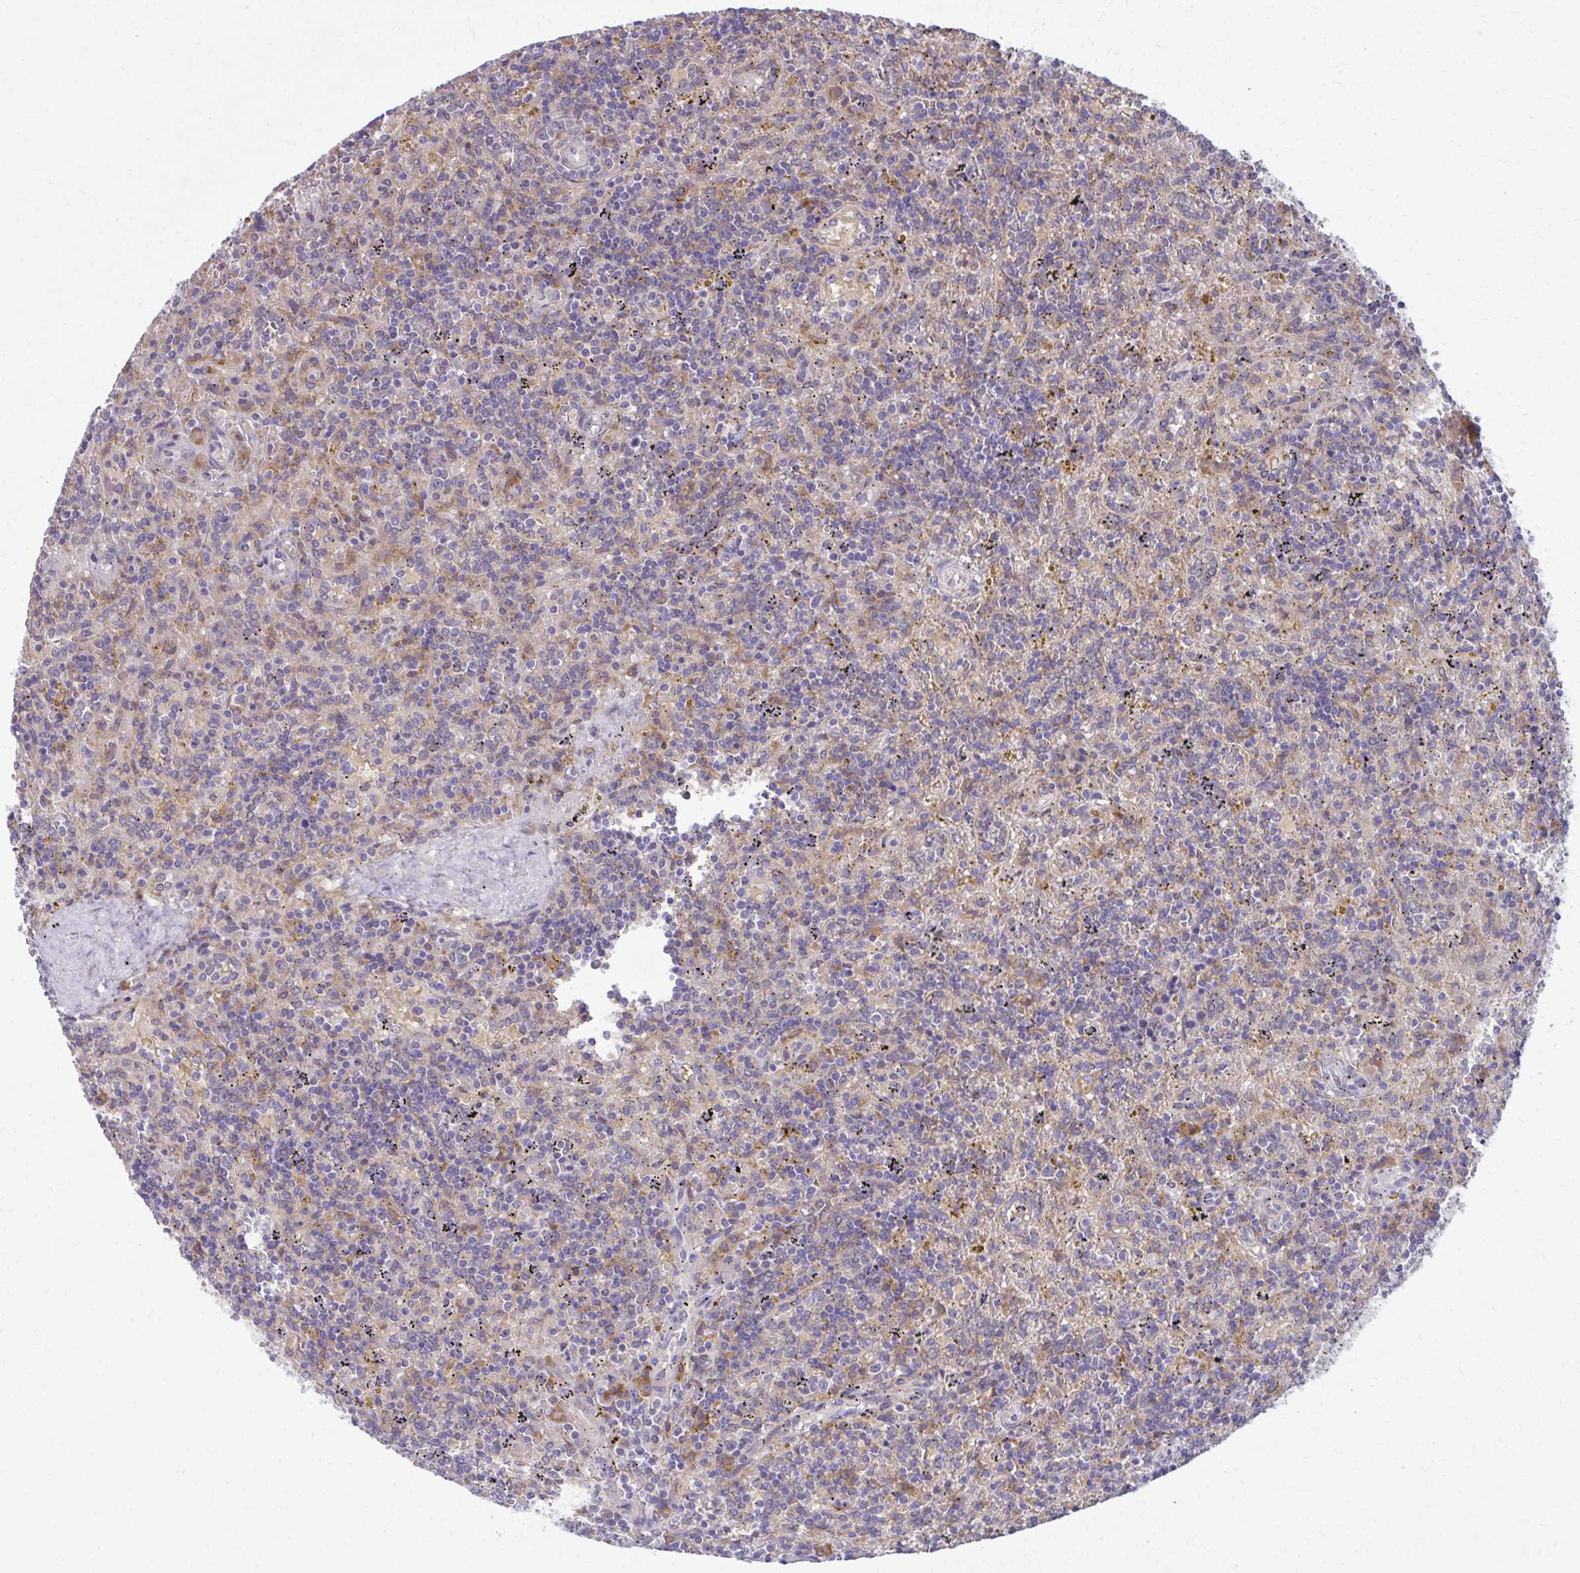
{"staining": {"intensity": "negative", "quantity": "none", "location": "none"}, "tissue": "lymphoma", "cell_type": "Tumor cells", "image_type": "cancer", "snomed": [{"axis": "morphology", "description": "Malignant lymphoma, non-Hodgkin's type, Low grade"}, {"axis": "topography", "description": "Spleen"}], "caption": "Immunohistochemistry (IHC) of human malignant lymphoma, non-Hodgkin's type (low-grade) reveals no staining in tumor cells.", "gene": "CEMP1", "patient": {"sex": "male", "age": 67}}